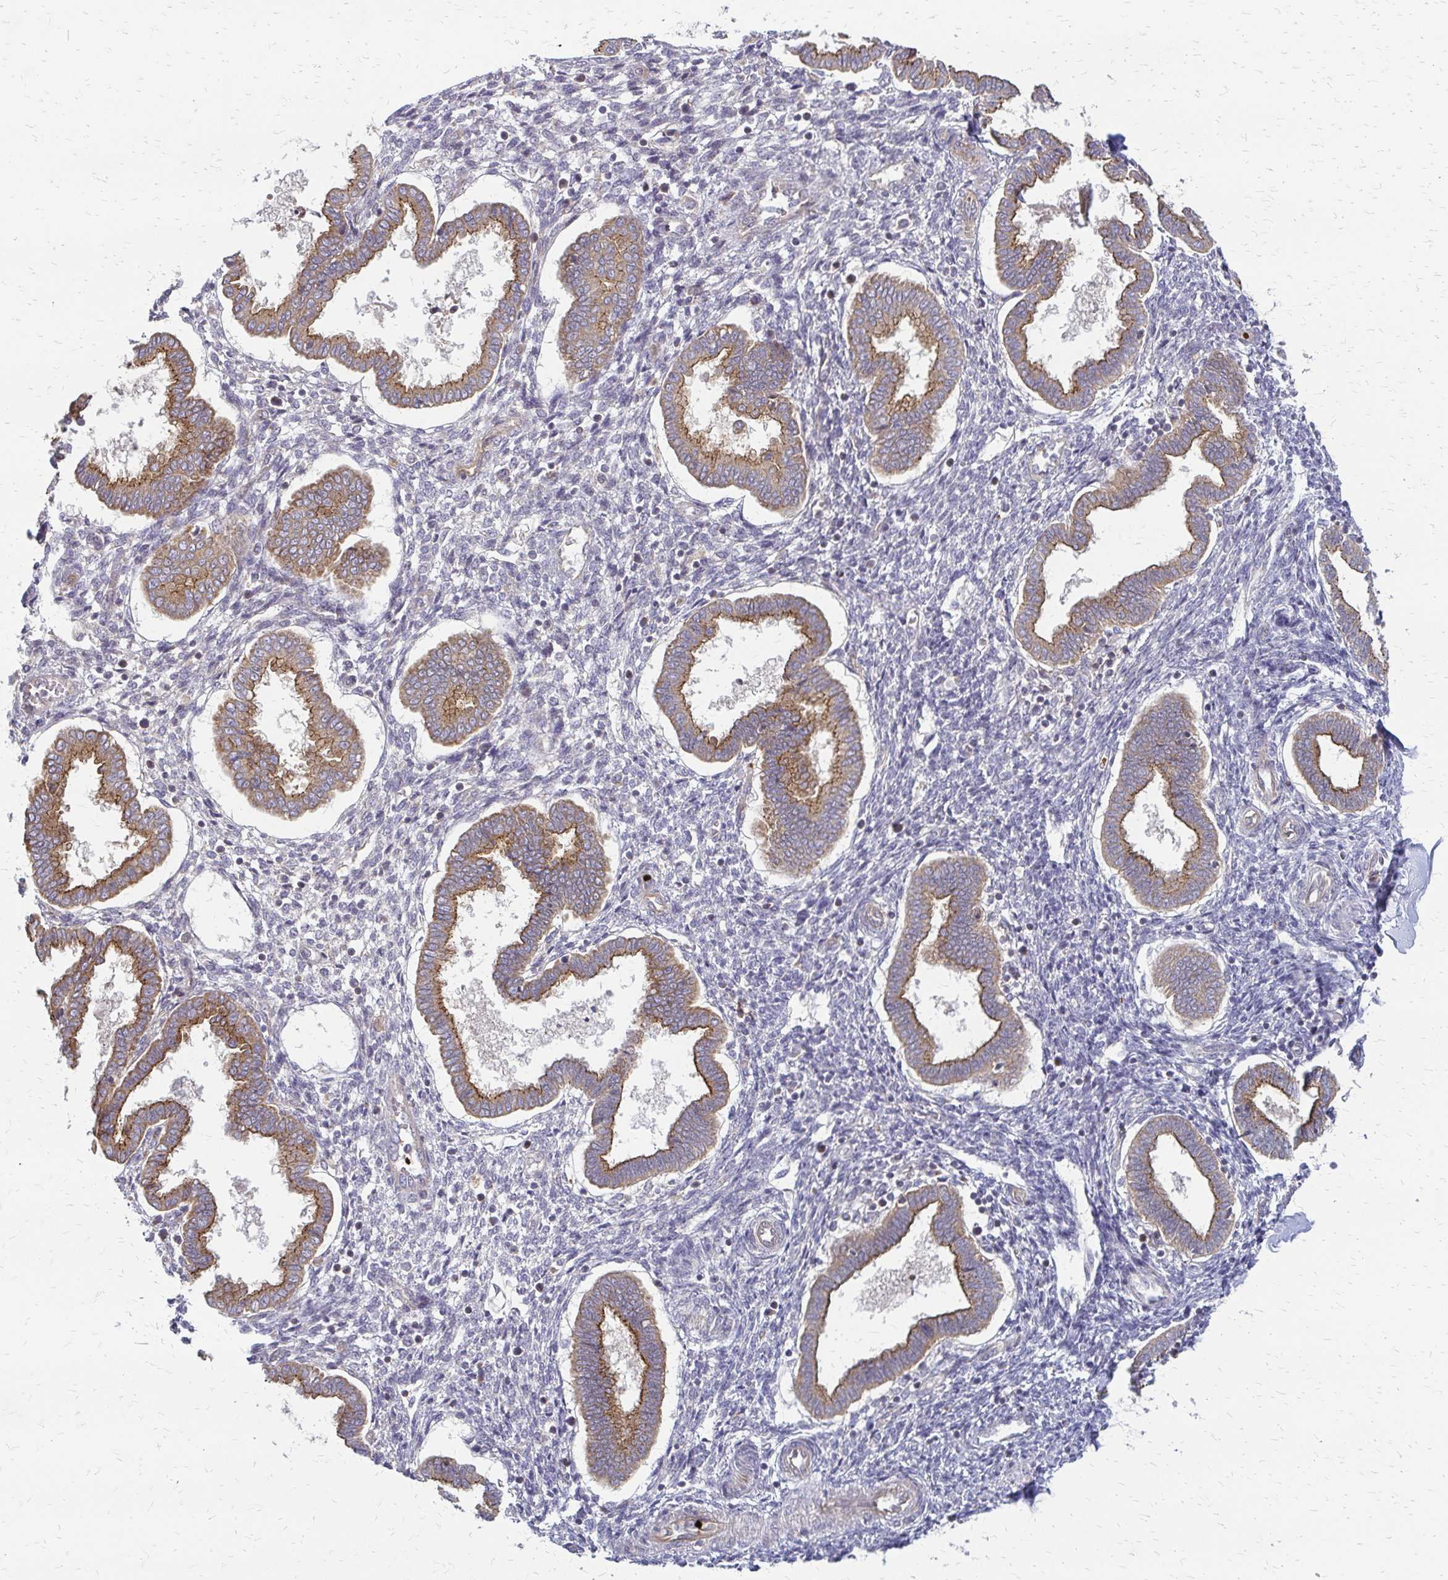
{"staining": {"intensity": "negative", "quantity": "none", "location": "none"}, "tissue": "endometrium", "cell_type": "Cells in endometrial stroma", "image_type": "normal", "snomed": [{"axis": "morphology", "description": "Normal tissue, NOS"}, {"axis": "topography", "description": "Endometrium"}], "caption": "Immunohistochemistry (IHC) photomicrograph of benign endometrium stained for a protein (brown), which displays no expression in cells in endometrial stroma.", "gene": "ZNF383", "patient": {"sex": "female", "age": 24}}